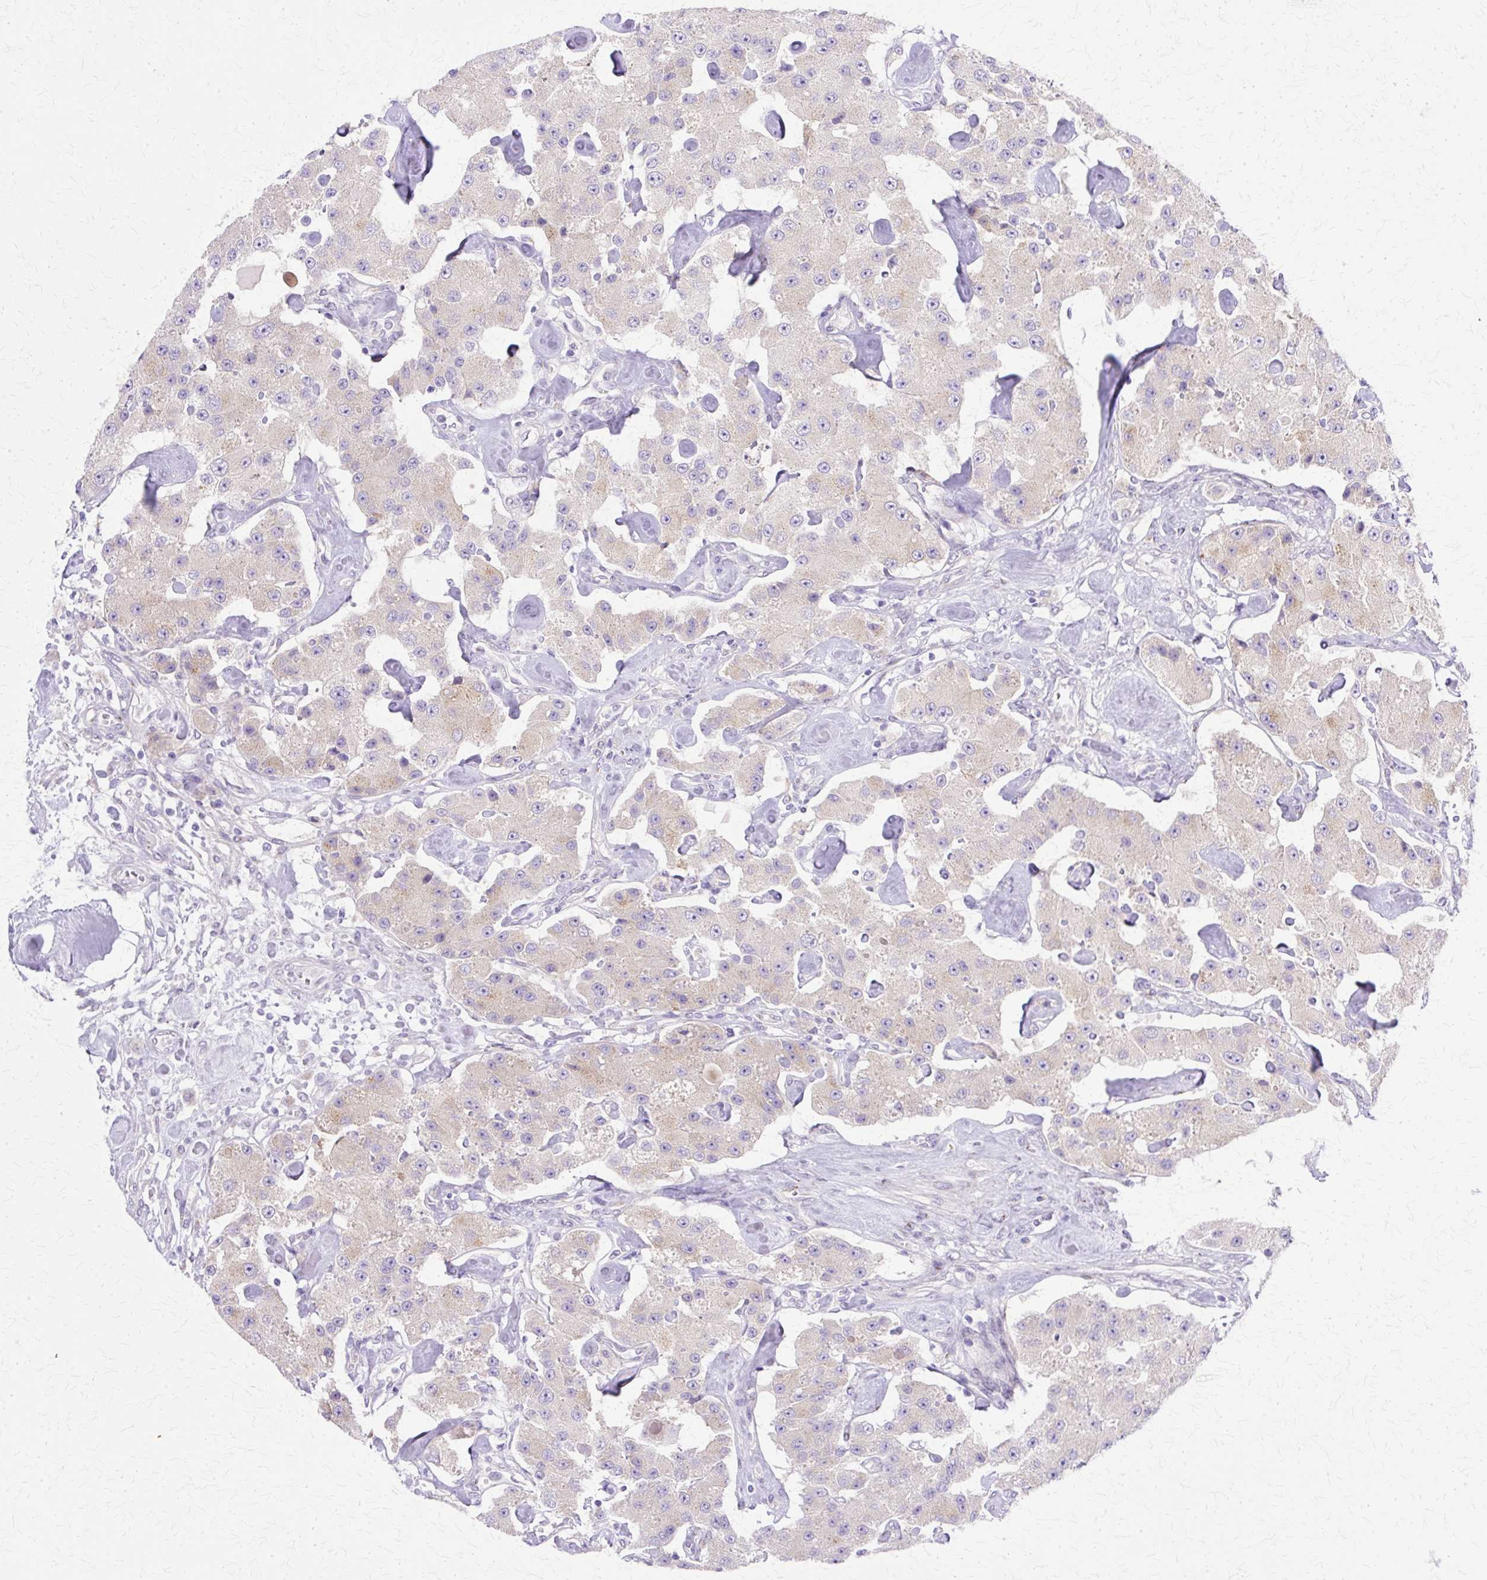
{"staining": {"intensity": "weak", "quantity": "25%-75%", "location": "cytoplasmic/membranous"}, "tissue": "carcinoid", "cell_type": "Tumor cells", "image_type": "cancer", "snomed": [{"axis": "morphology", "description": "Carcinoid, malignant, NOS"}, {"axis": "topography", "description": "Pancreas"}], "caption": "Protein expression analysis of human carcinoid reveals weak cytoplasmic/membranous expression in about 25%-75% of tumor cells.", "gene": "TBC1D3G", "patient": {"sex": "male", "age": 41}}